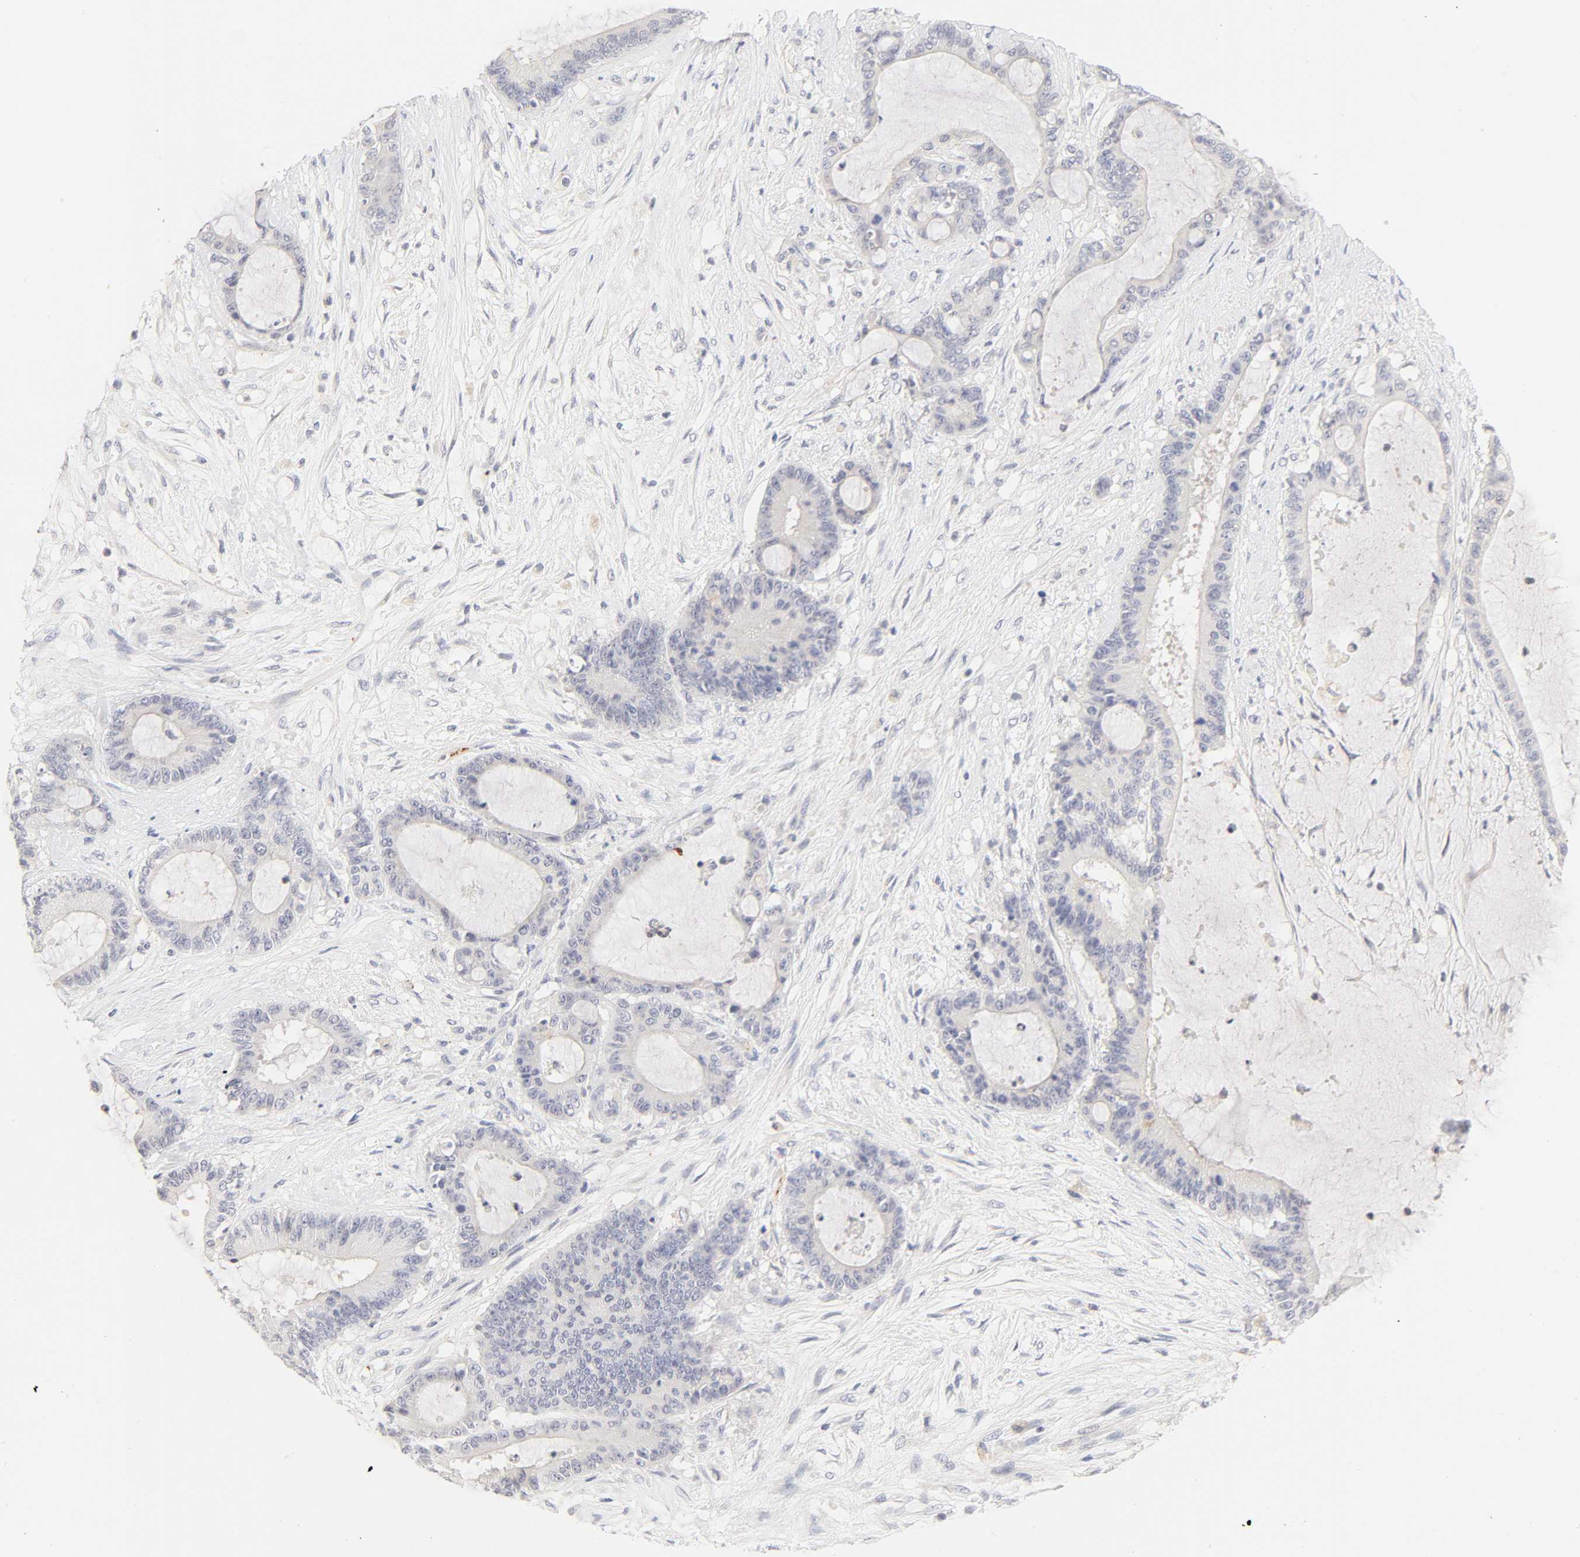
{"staining": {"intensity": "negative", "quantity": "none", "location": "none"}, "tissue": "liver cancer", "cell_type": "Tumor cells", "image_type": "cancer", "snomed": [{"axis": "morphology", "description": "Cholangiocarcinoma"}, {"axis": "topography", "description": "Liver"}], "caption": "Tumor cells are negative for brown protein staining in liver cancer.", "gene": "CYP4B1", "patient": {"sex": "female", "age": 73}}